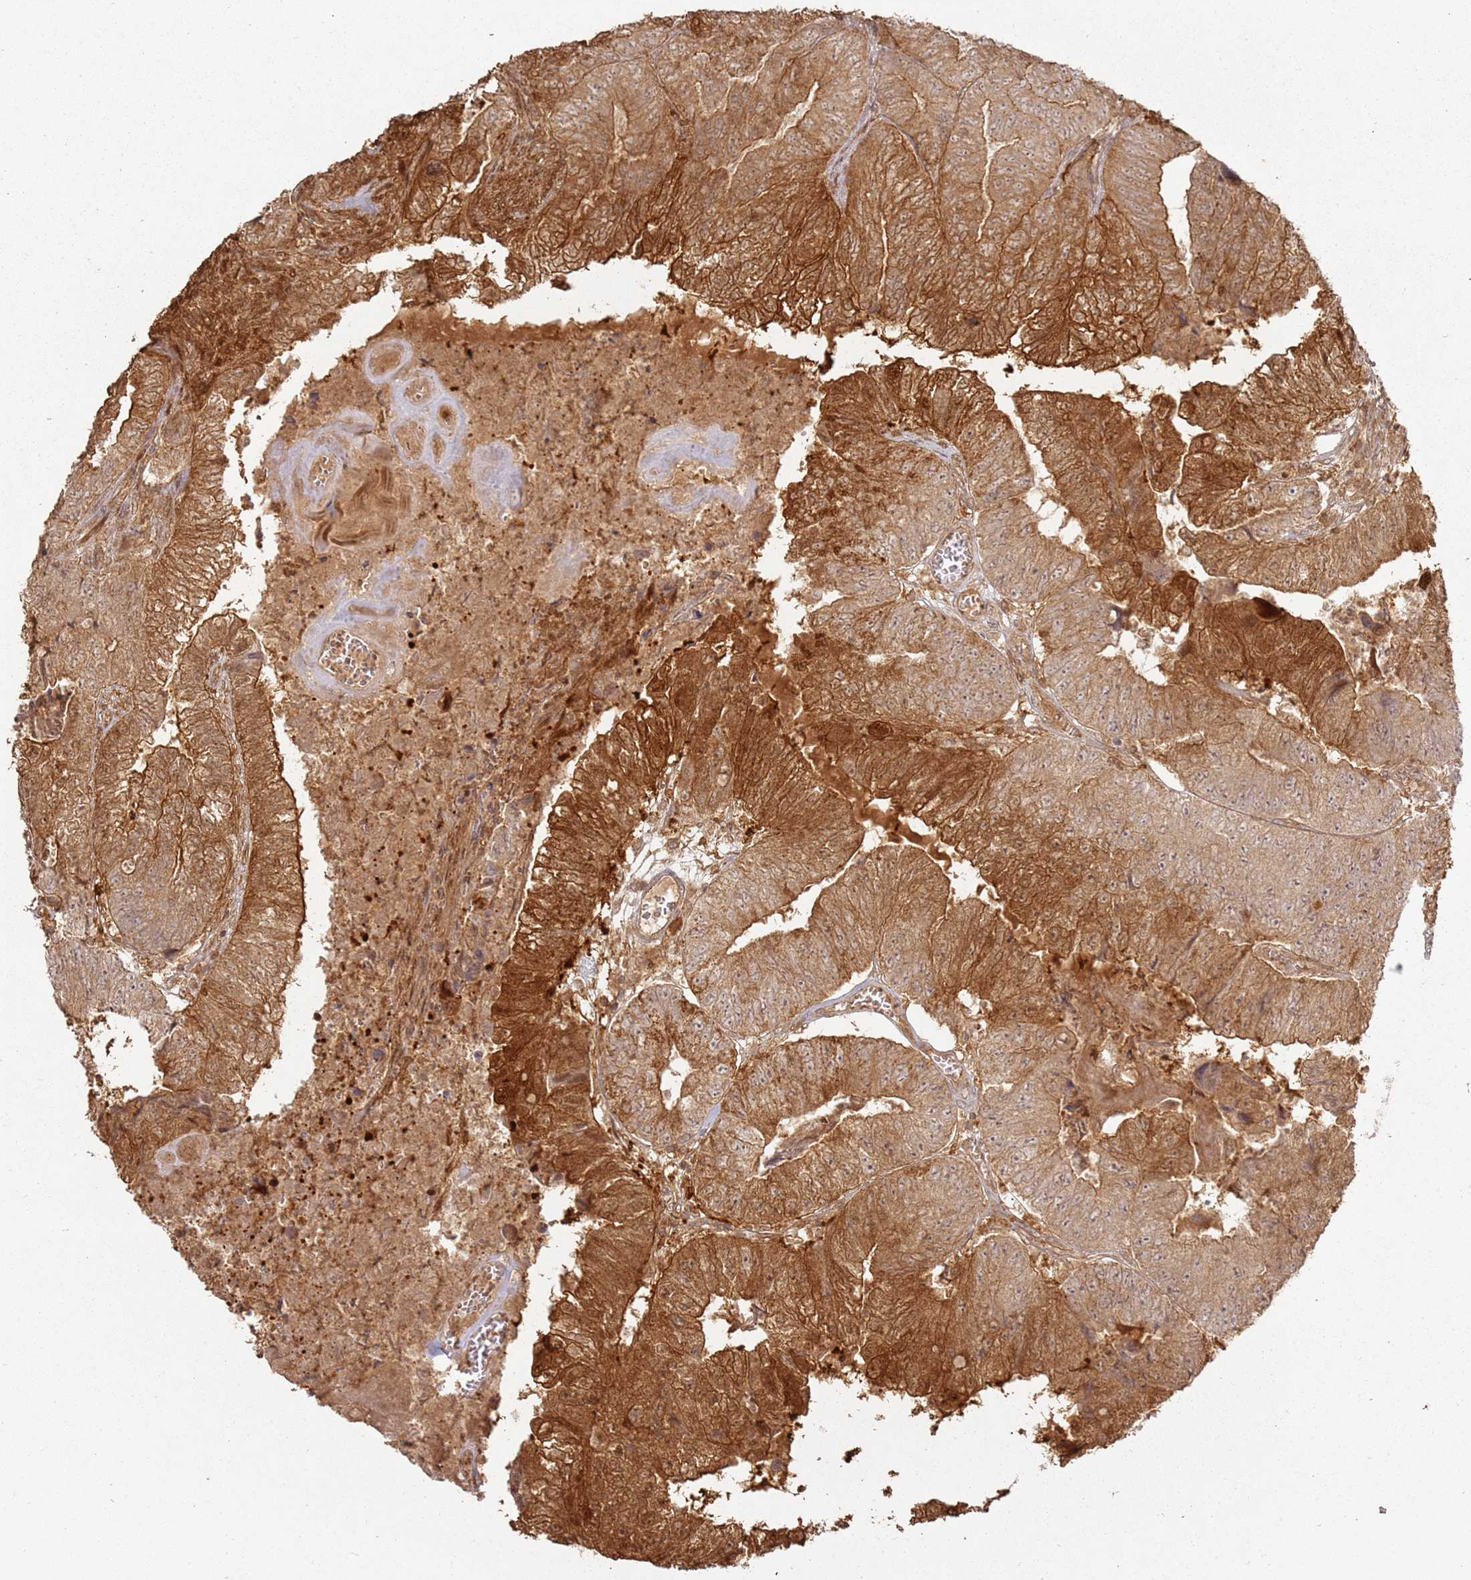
{"staining": {"intensity": "strong", "quantity": ">75%", "location": "cytoplasmic/membranous"}, "tissue": "colorectal cancer", "cell_type": "Tumor cells", "image_type": "cancer", "snomed": [{"axis": "morphology", "description": "Adenocarcinoma, NOS"}, {"axis": "topography", "description": "Colon"}], "caption": "Immunohistochemical staining of colorectal adenocarcinoma shows high levels of strong cytoplasmic/membranous staining in about >75% of tumor cells. (Brightfield microscopy of DAB IHC at high magnification).", "gene": "ZNF776", "patient": {"sex": "female", "age": 67}}